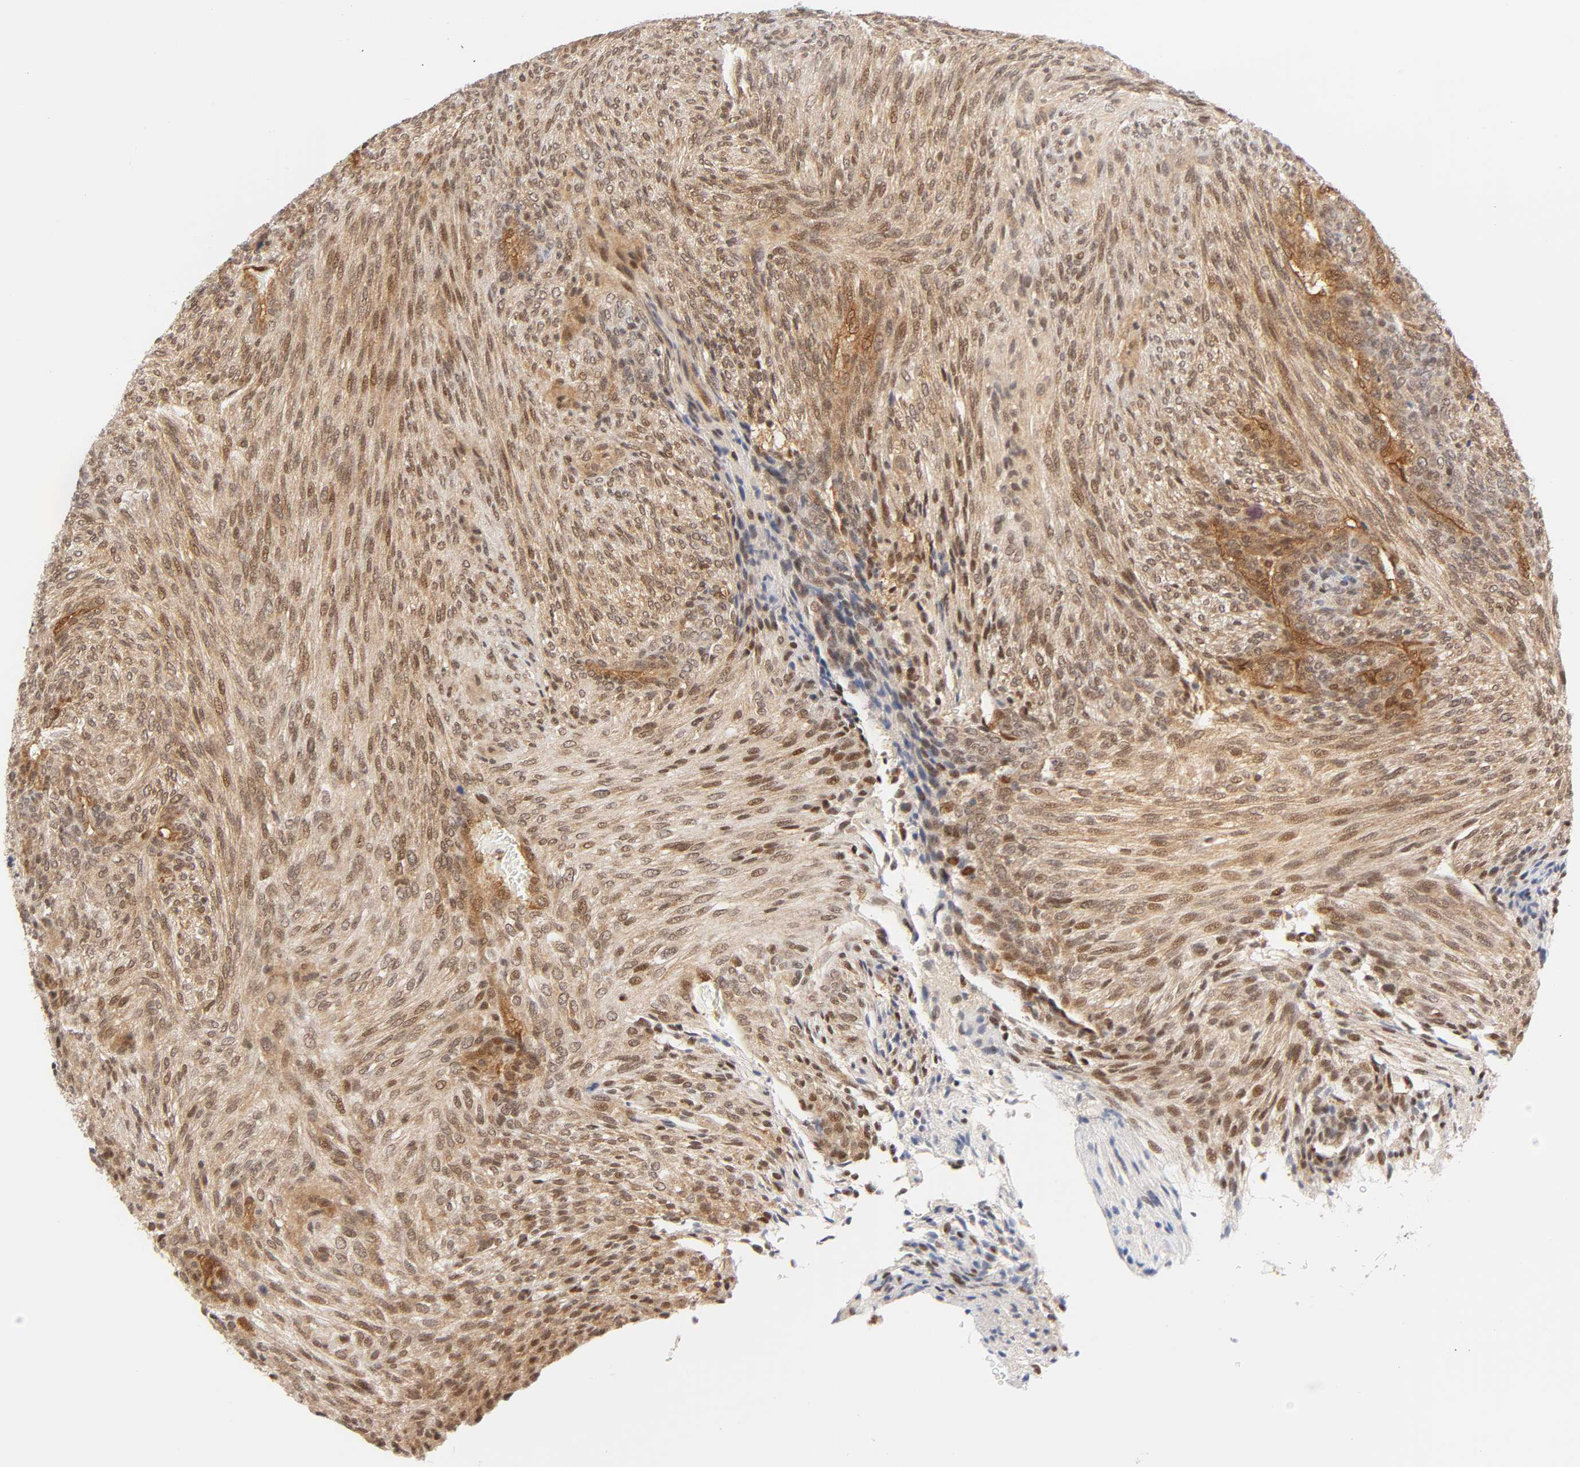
{"staining": {"intensity": "moderate", "quantity": ">75%", "location": "cytoplasmic/membranous,nuclear"}, "tissue": "glioma", "cell_type": "Tumor cells", "image_type": "cancer", "snomed": [{"axis": "morphology", "description": "Glioma, malignant, High grade"}, {"axis": "topography", "description": "Cerebral cortex"}], "caption": "Immunohistochemical staining of malignant high-grade glioma shows medium levels of moderate cytoplasmic/membranous and nuclear positivity in about >75% of tumor cells.", "gene": "CDC37", "patient": {"sex": "female", "age": 55}}